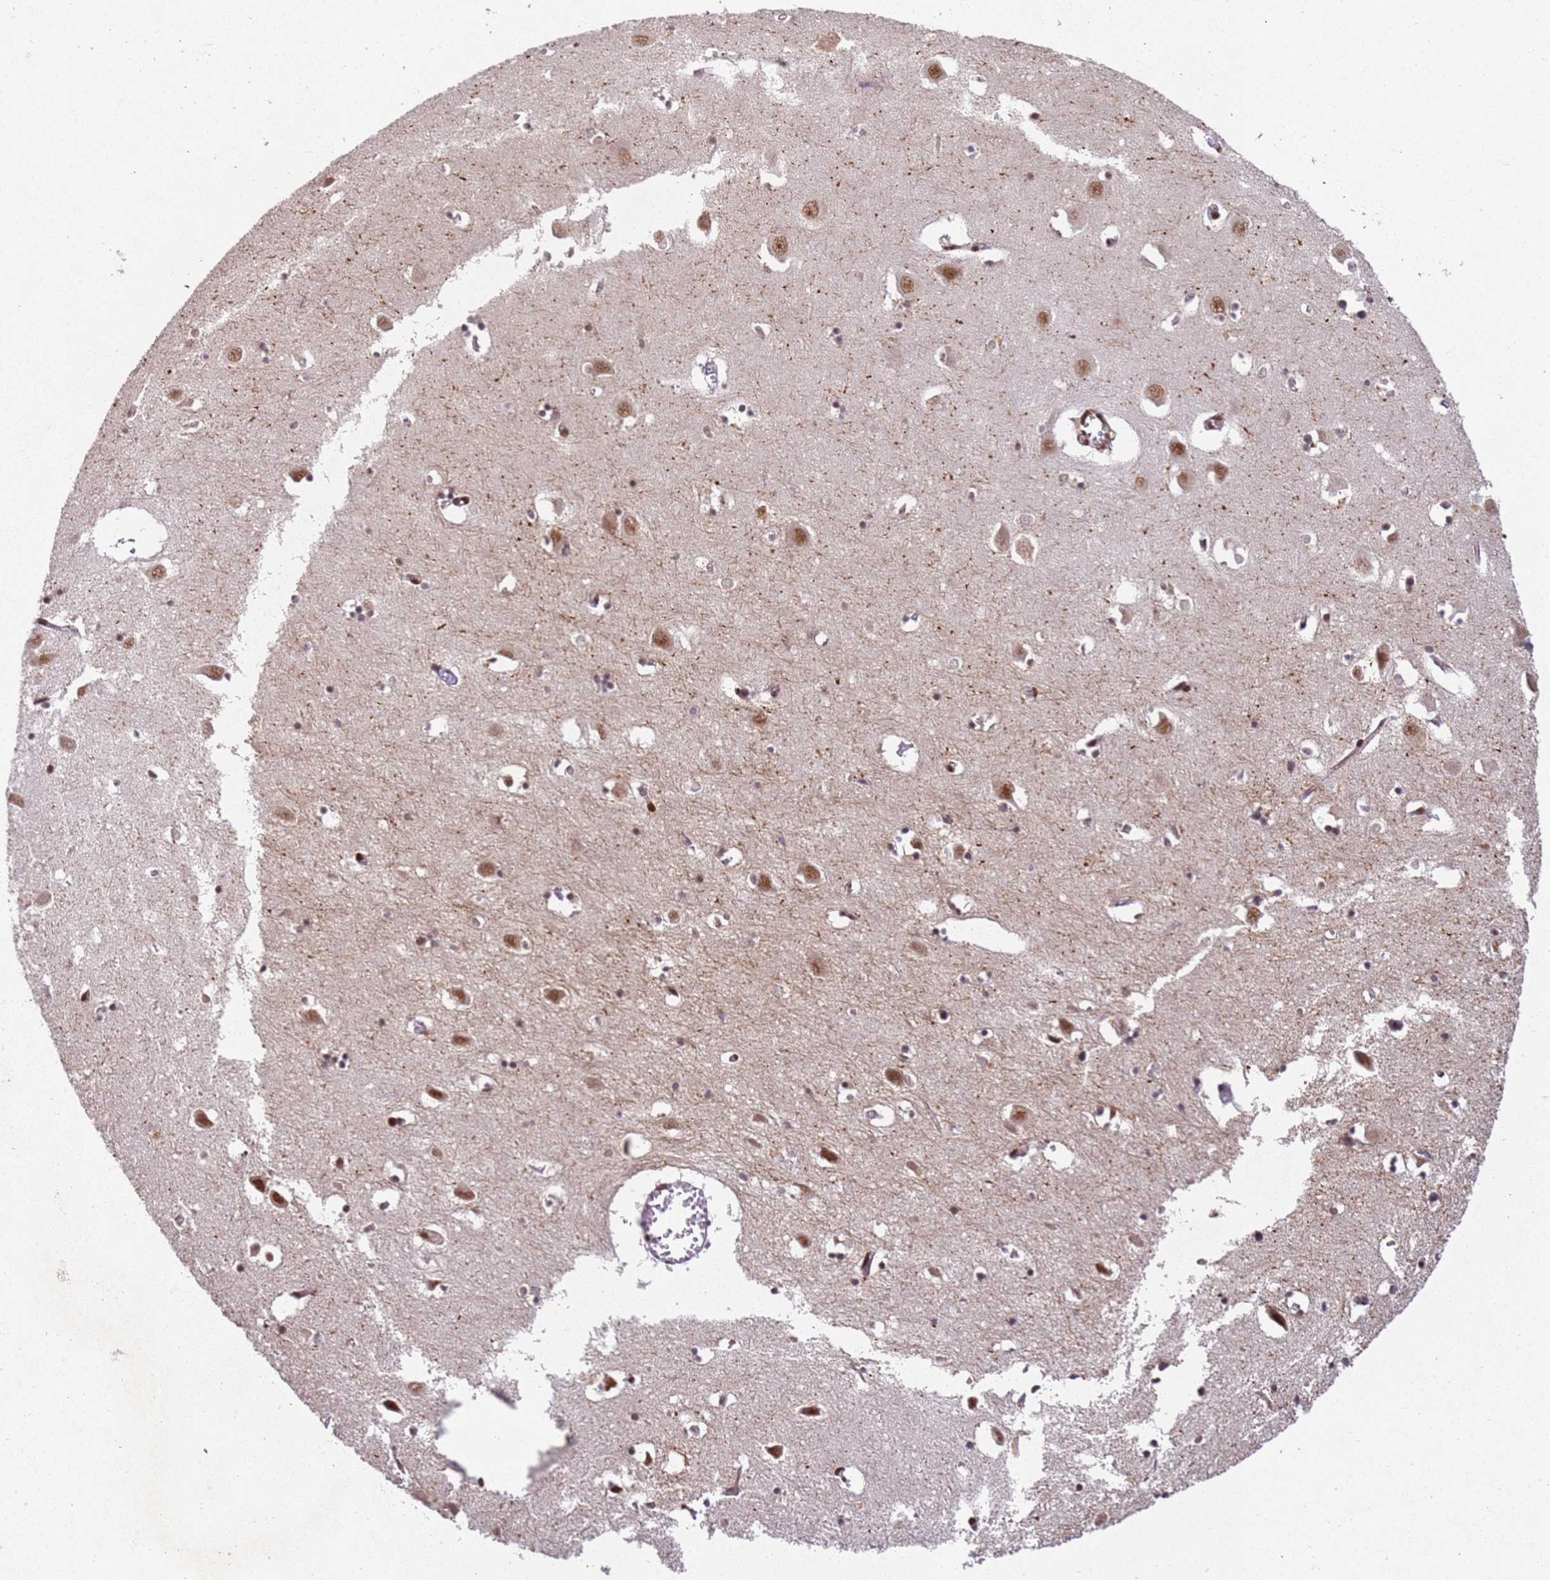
{"staining": {"intensity": "weak", "quantity": "<25%", "location": "nuclear"}, "tissue": "hippocampus", "cell_type": "Glial cells", "image_type": "normal", "snomed": [{"axis": "morphology", "description": "Normal tissue, NOS"}, {"axis": "topography", "description": "Hippocampus"}], "caption": "A micrograph of hippocampus stained for a protein exhibits no brown staining in glial cells. Nuclei are stained in blue.", "gene": "TENT4A", "patient": {"sex": "male", "age": 70}}